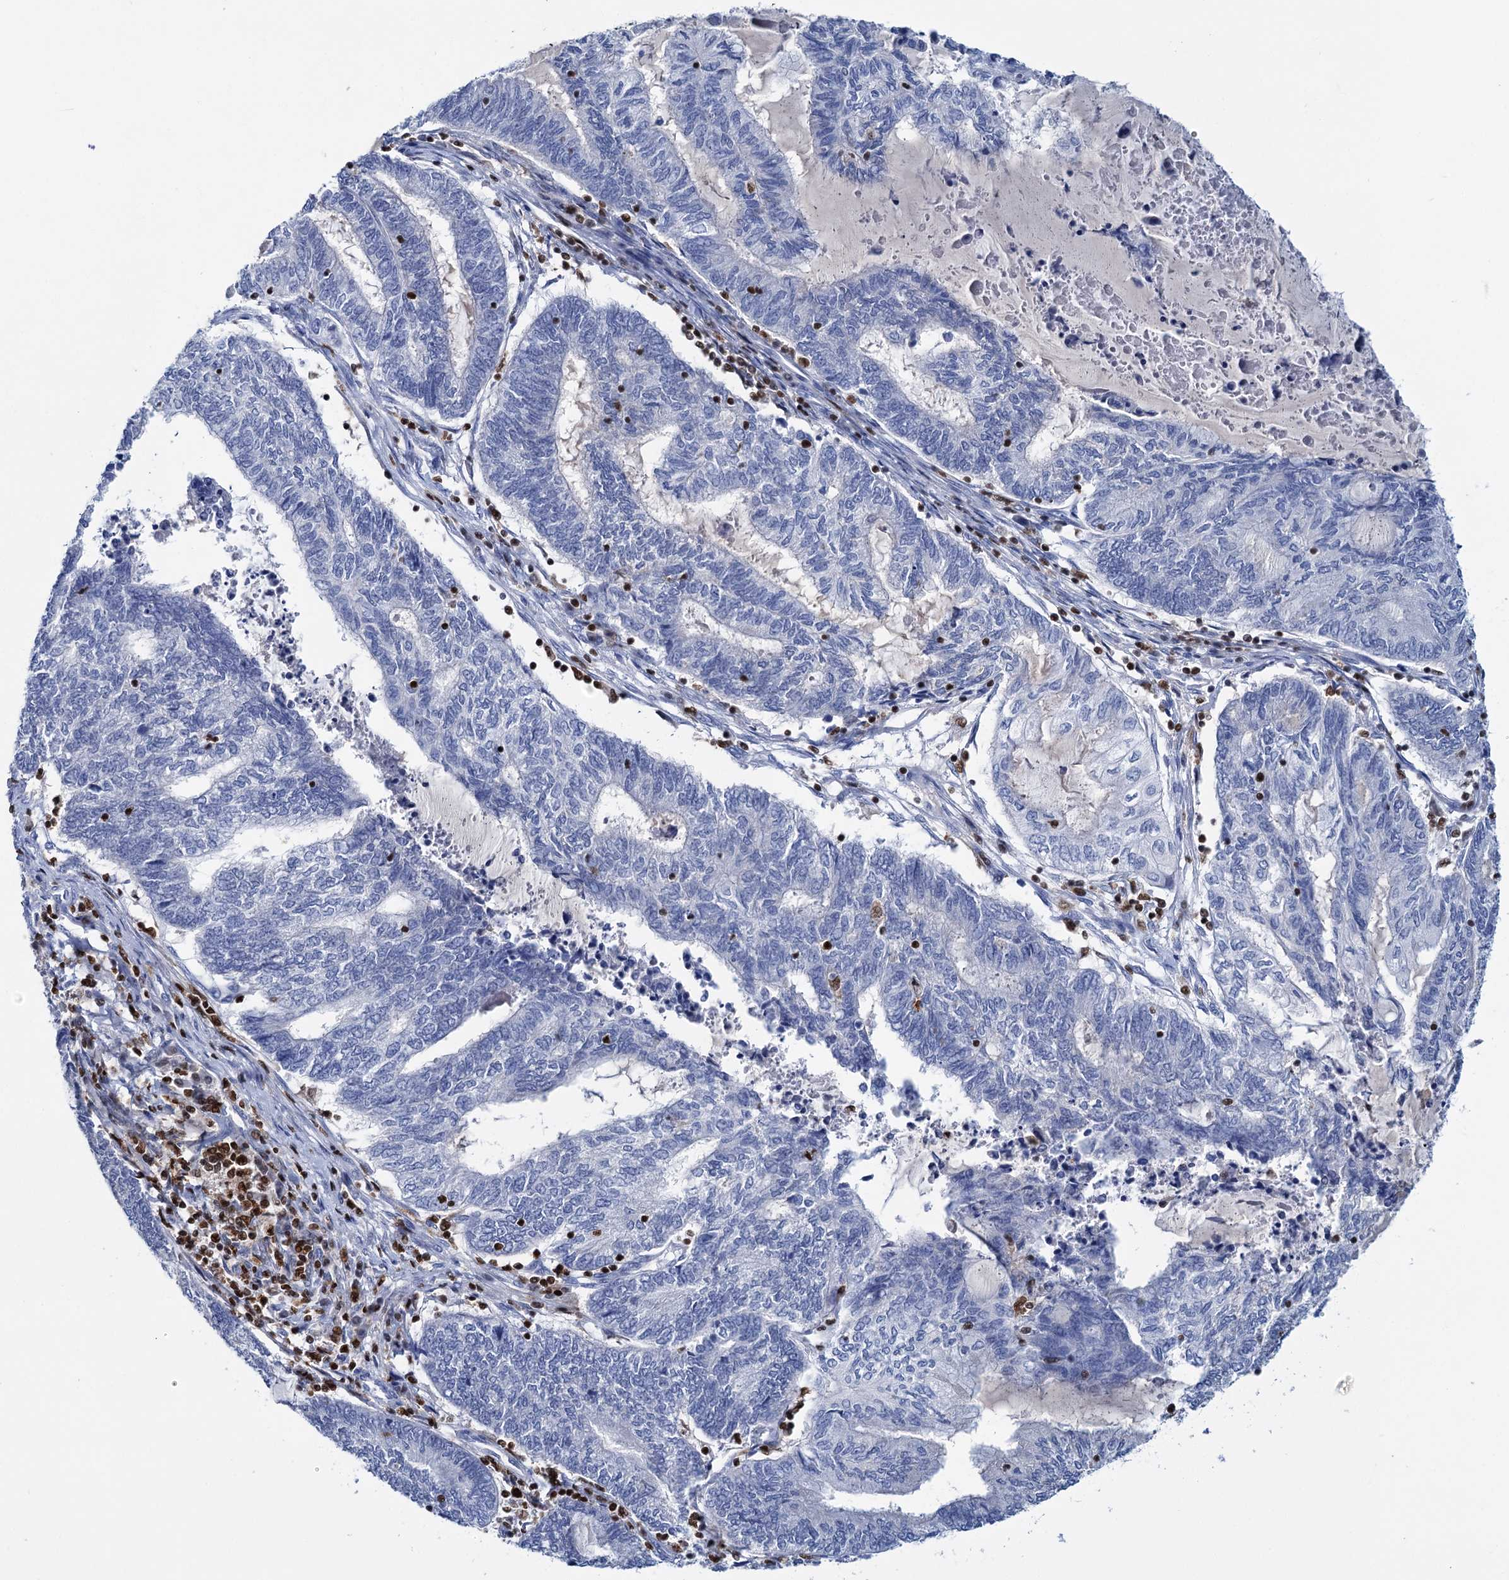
{"staining": {"intensity": "negative", "quantity": "none", "location": "none"}, "tissue": "endometrial cancer", "cell_type": "Tumor cells", "image_type": "cancer", "snomed": [{"axis": "morphology", "description": "Adenocarcinoma, NOS"}, {"axis": "topography", "description": "Uterus"}, {"axis": "topography", "description": "Endometrium"}], "caption": "Immunohistochemistry of endometrial adenocarcinoma shows no staining in tumor cells.", "gene": "CELF2", "patient": {"sex": "female", "age": 70}}